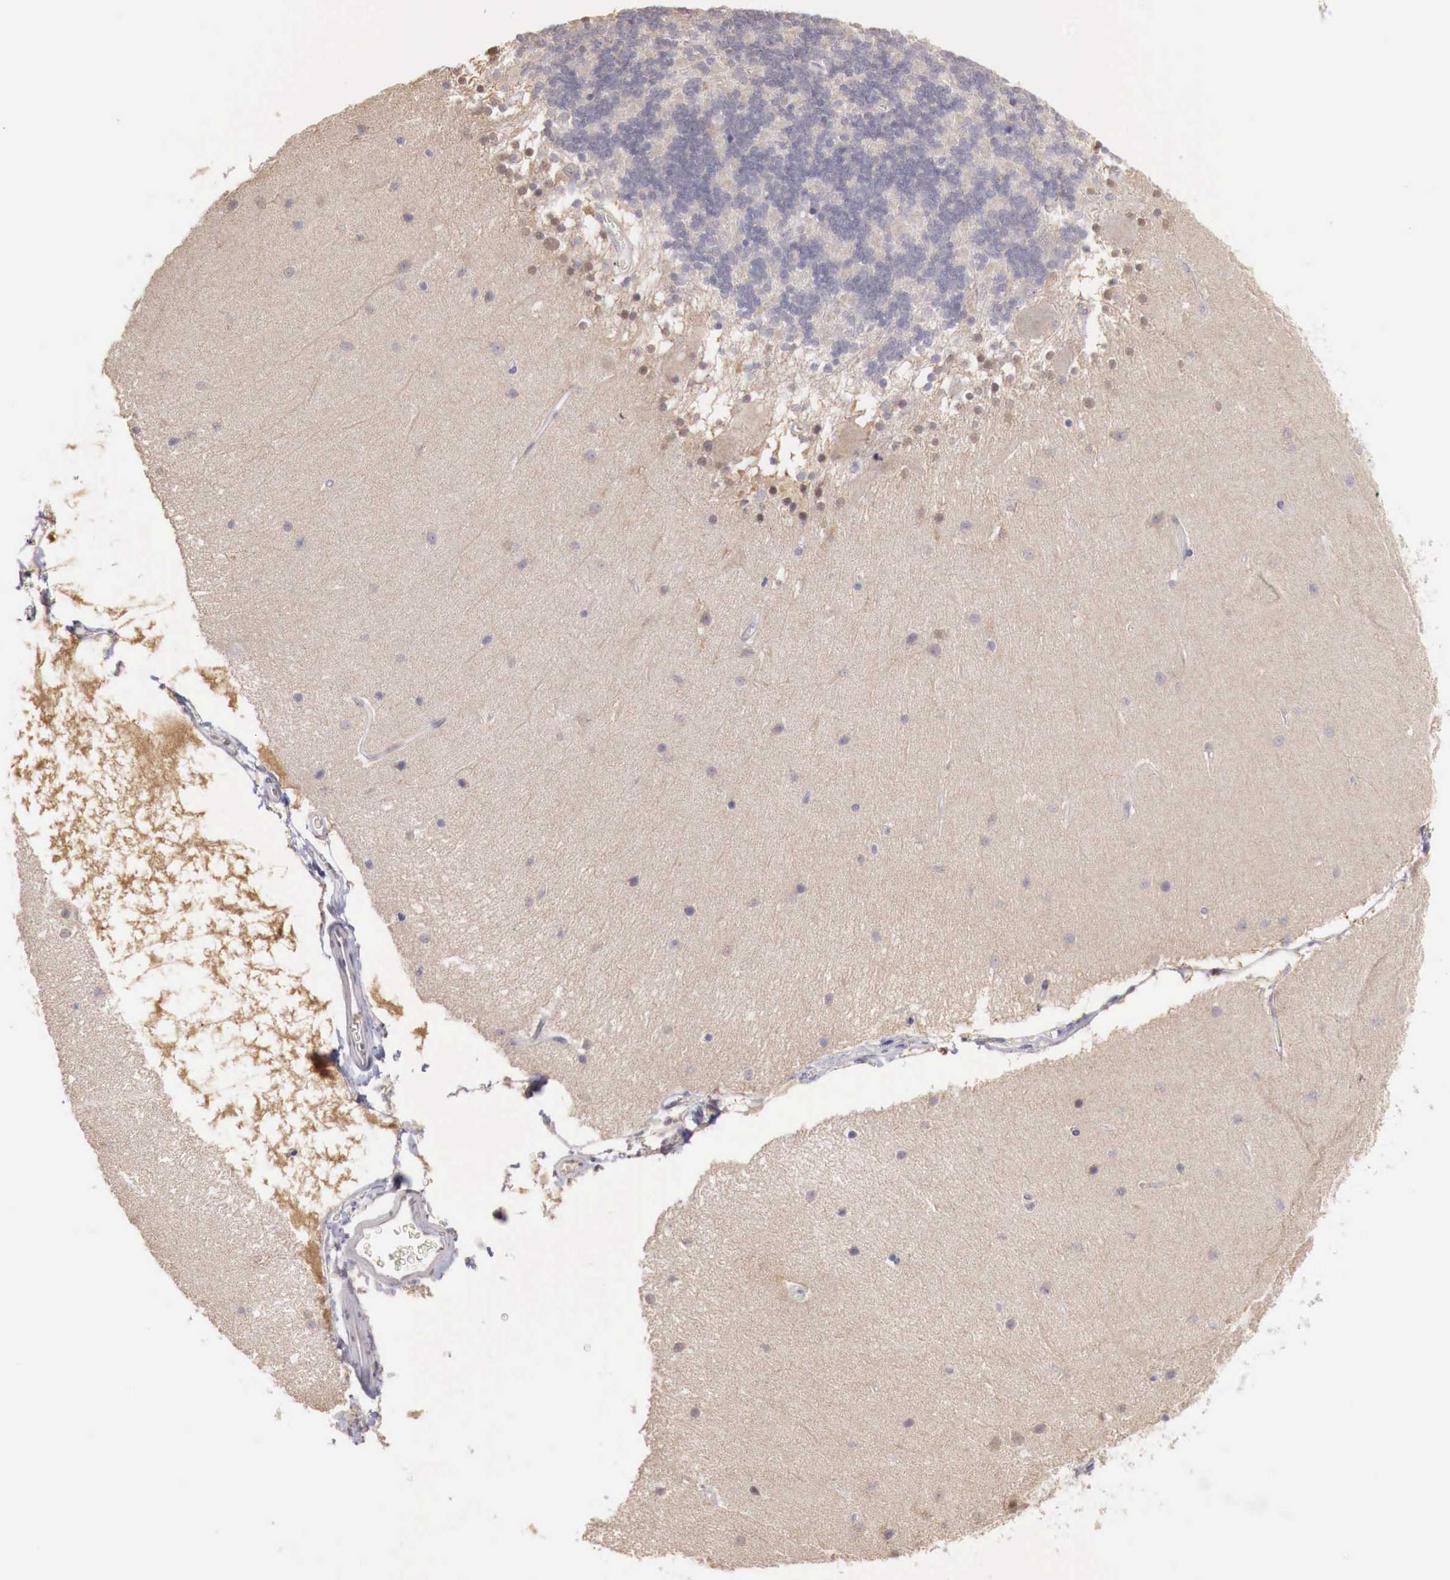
{"staining": {"intensity": "negative", "quantity": "none", "location": "none"}, "tissue": "cerebellum", "cell_type": "Cells in granular layer", "image_type": "normal", "snomed": [{"axis": "morphology", "description": "Normal tissue, NOS"}, {"axis": "topography", "description": "Cerebellum"}], "caption": "Immunohistochemistry micrograph of unremarkable cerebellum: human cerebellum stained with DAB (3,3'-diaminobenzidine) displays no significant protein staining in cells in granular layer.", "gene": "TBC1D9", "patient": {"sex": "female", "age": 54}}